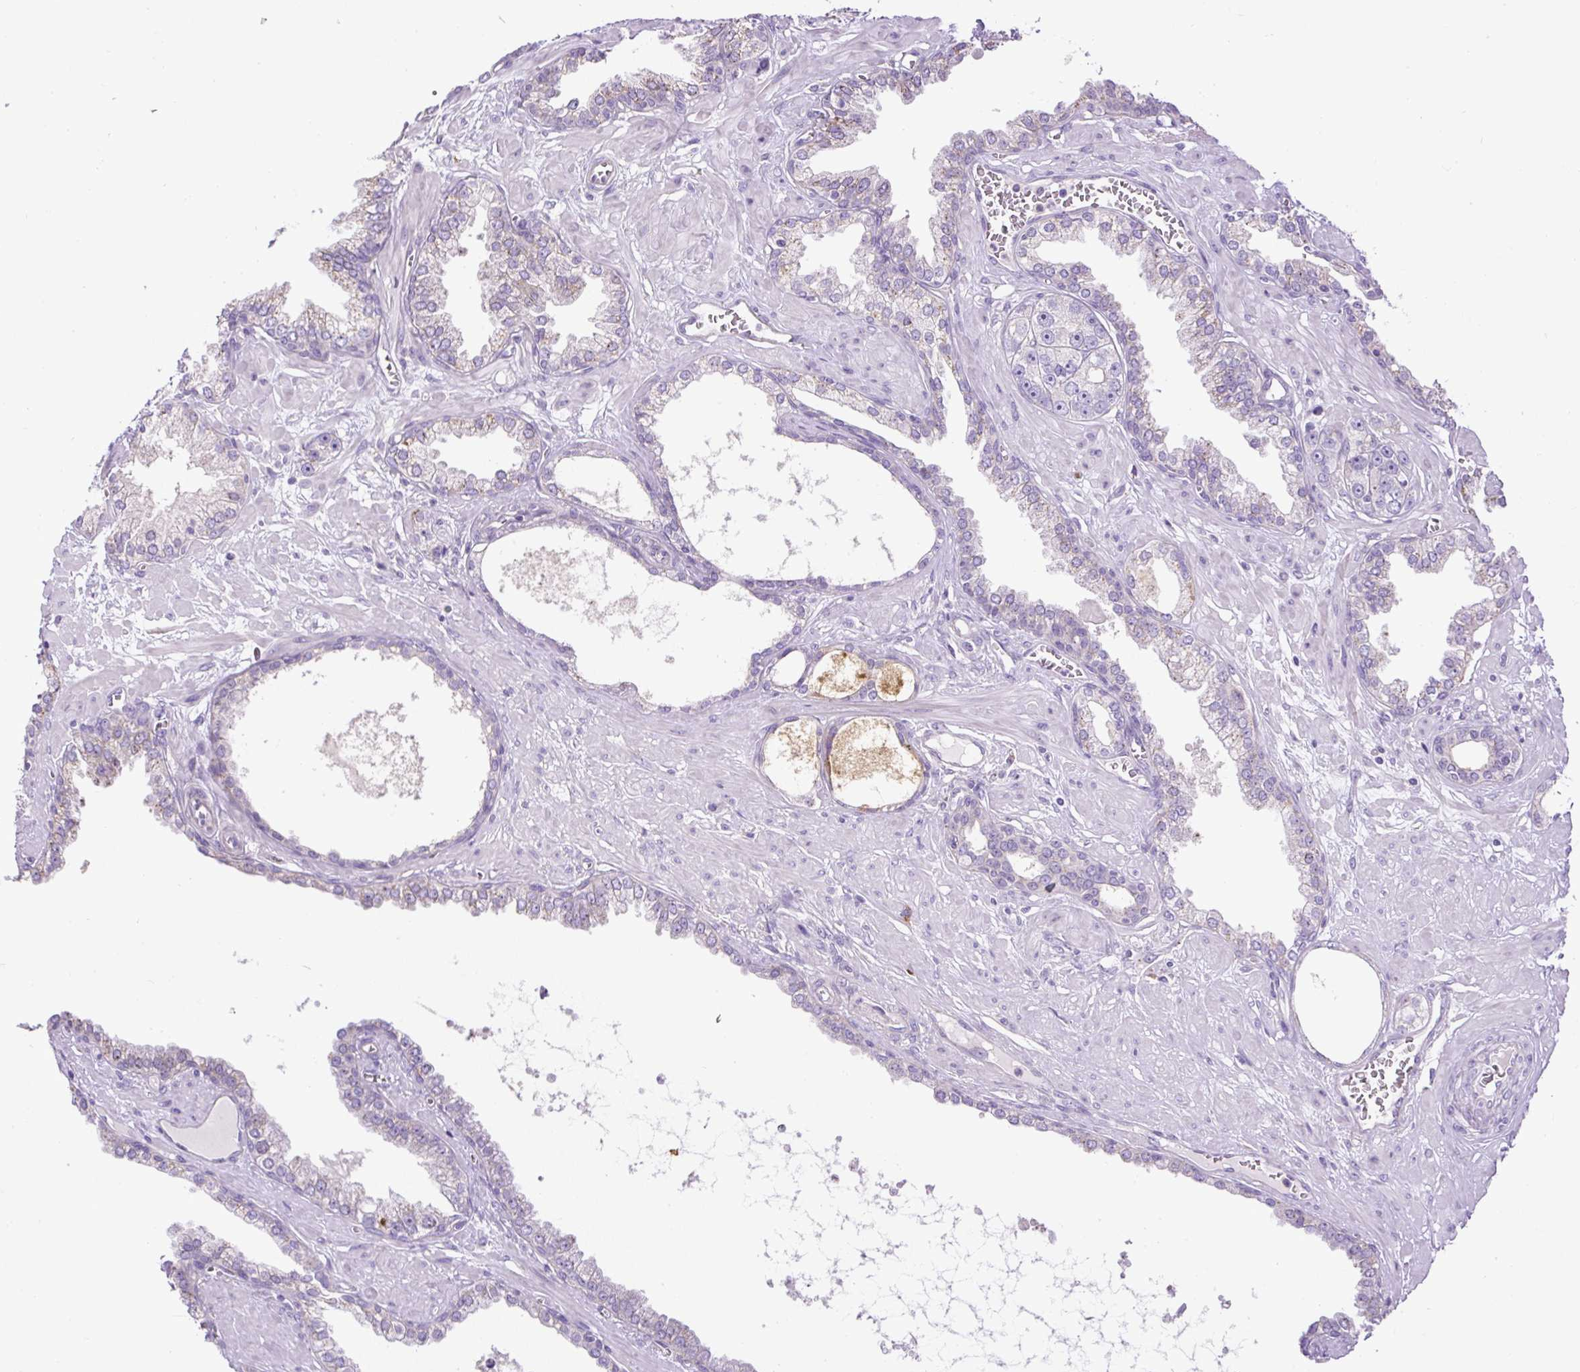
{"staining": {"intensity": "negative", "quantity": "none", "location": "none"}, "tissue": "prostate cancer", "cell_type": "Tumor cells", "image_type": "cancer", "snomed": [{"axis": "morphology", "description": "Adenocarcinoma, High grade"}, {"axis": "topography", "description": "Prostate"}], "caption": "Tumor cells show no significant staining in adenocarcinoma (high-grade) (prostate).", "gene": "CFAP47", "patient": {"sex": "male", "age": 71}}